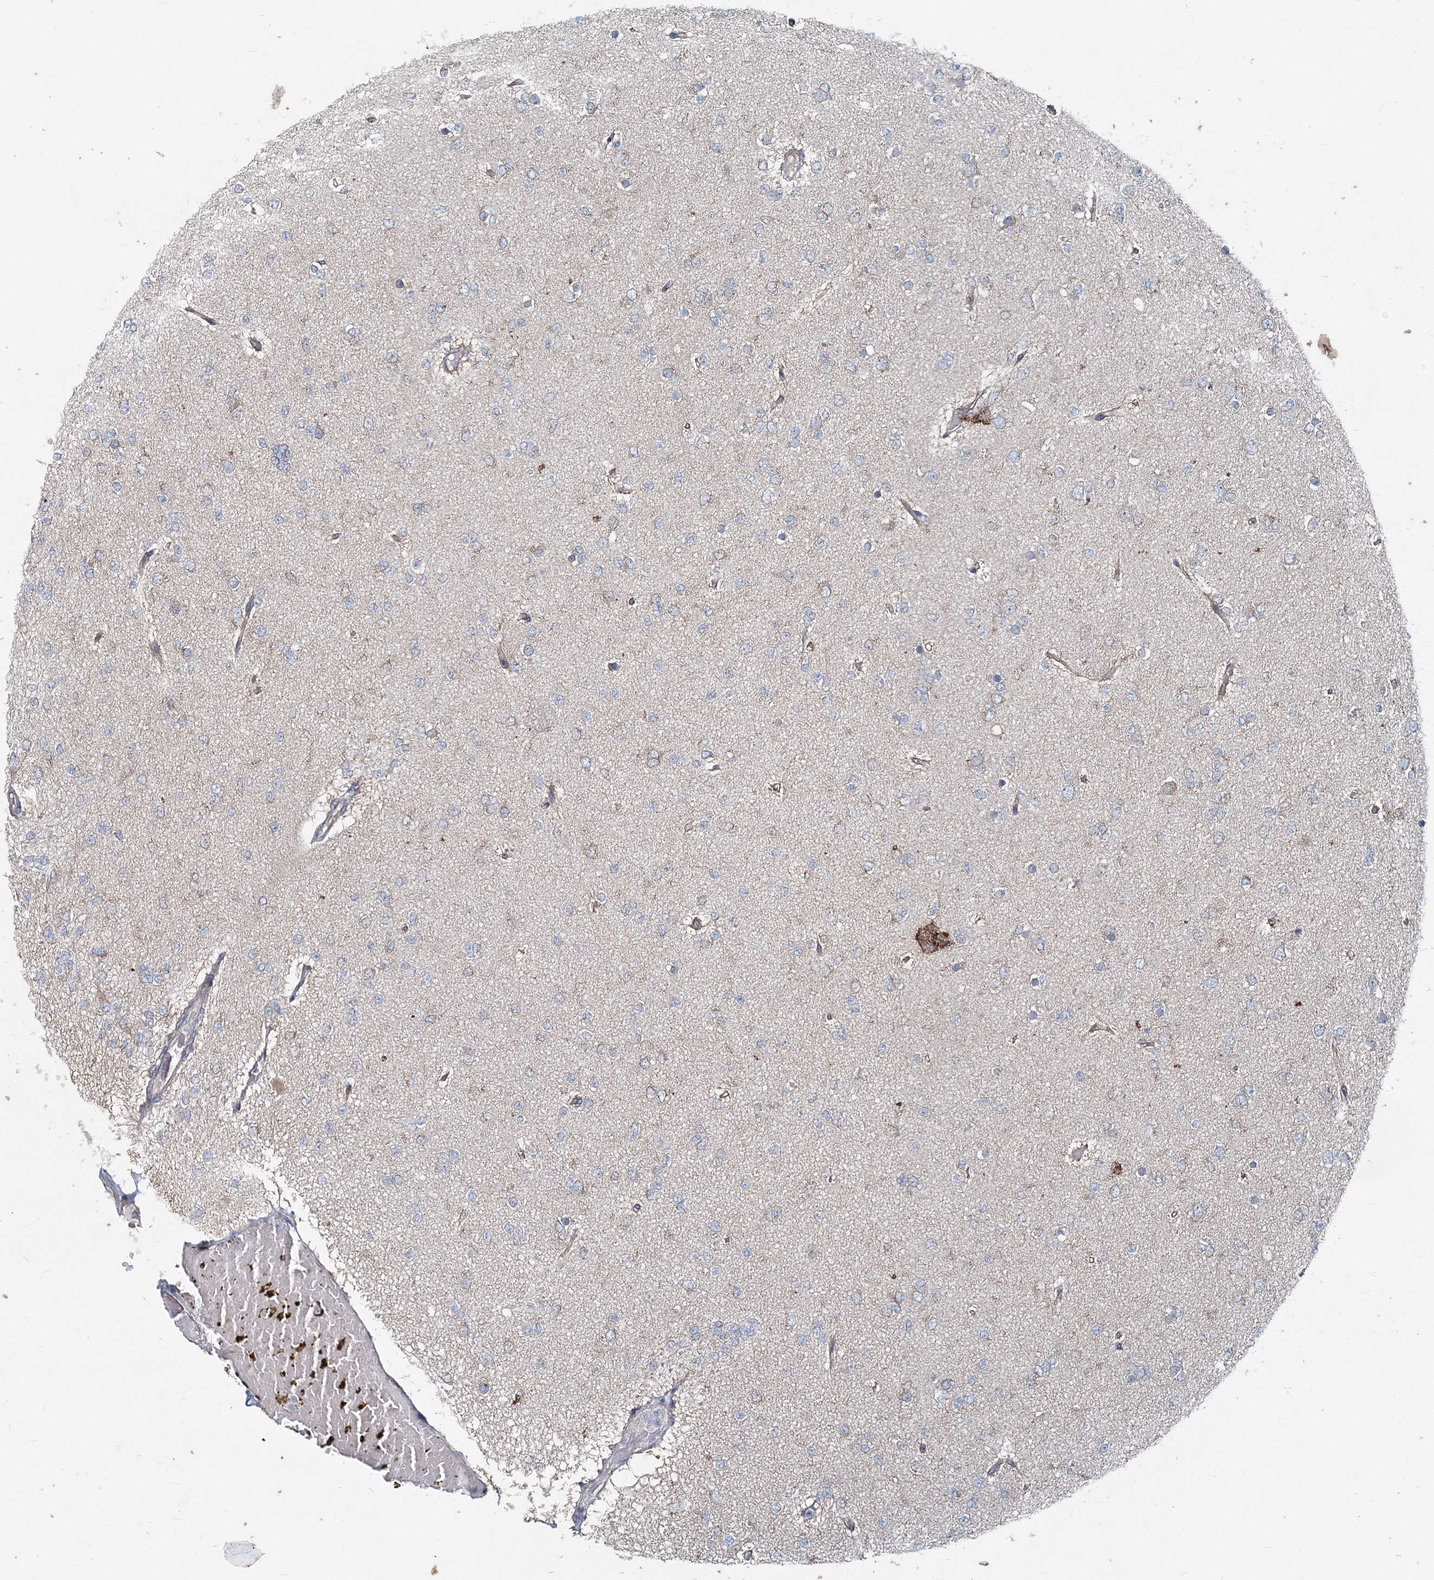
{"staining": {"intensity": "weak", "quantity": "<25%", "location": "cytoplasmic/membranous"}, "tissue": "glioma", "cell_type": "Tumor cells", "image_type": "cancer", "snomed": [{"axis": "morphology", "description": "Glioma, malignant, Low grade"}, {"axis": "topography", "description": "Brain"}], "caption": "Glioma stained for a protein using IHC displays no expression tumor cells.", "gene": "MPHOSPH9", "patient": {"sex": "female", "age": 22}}